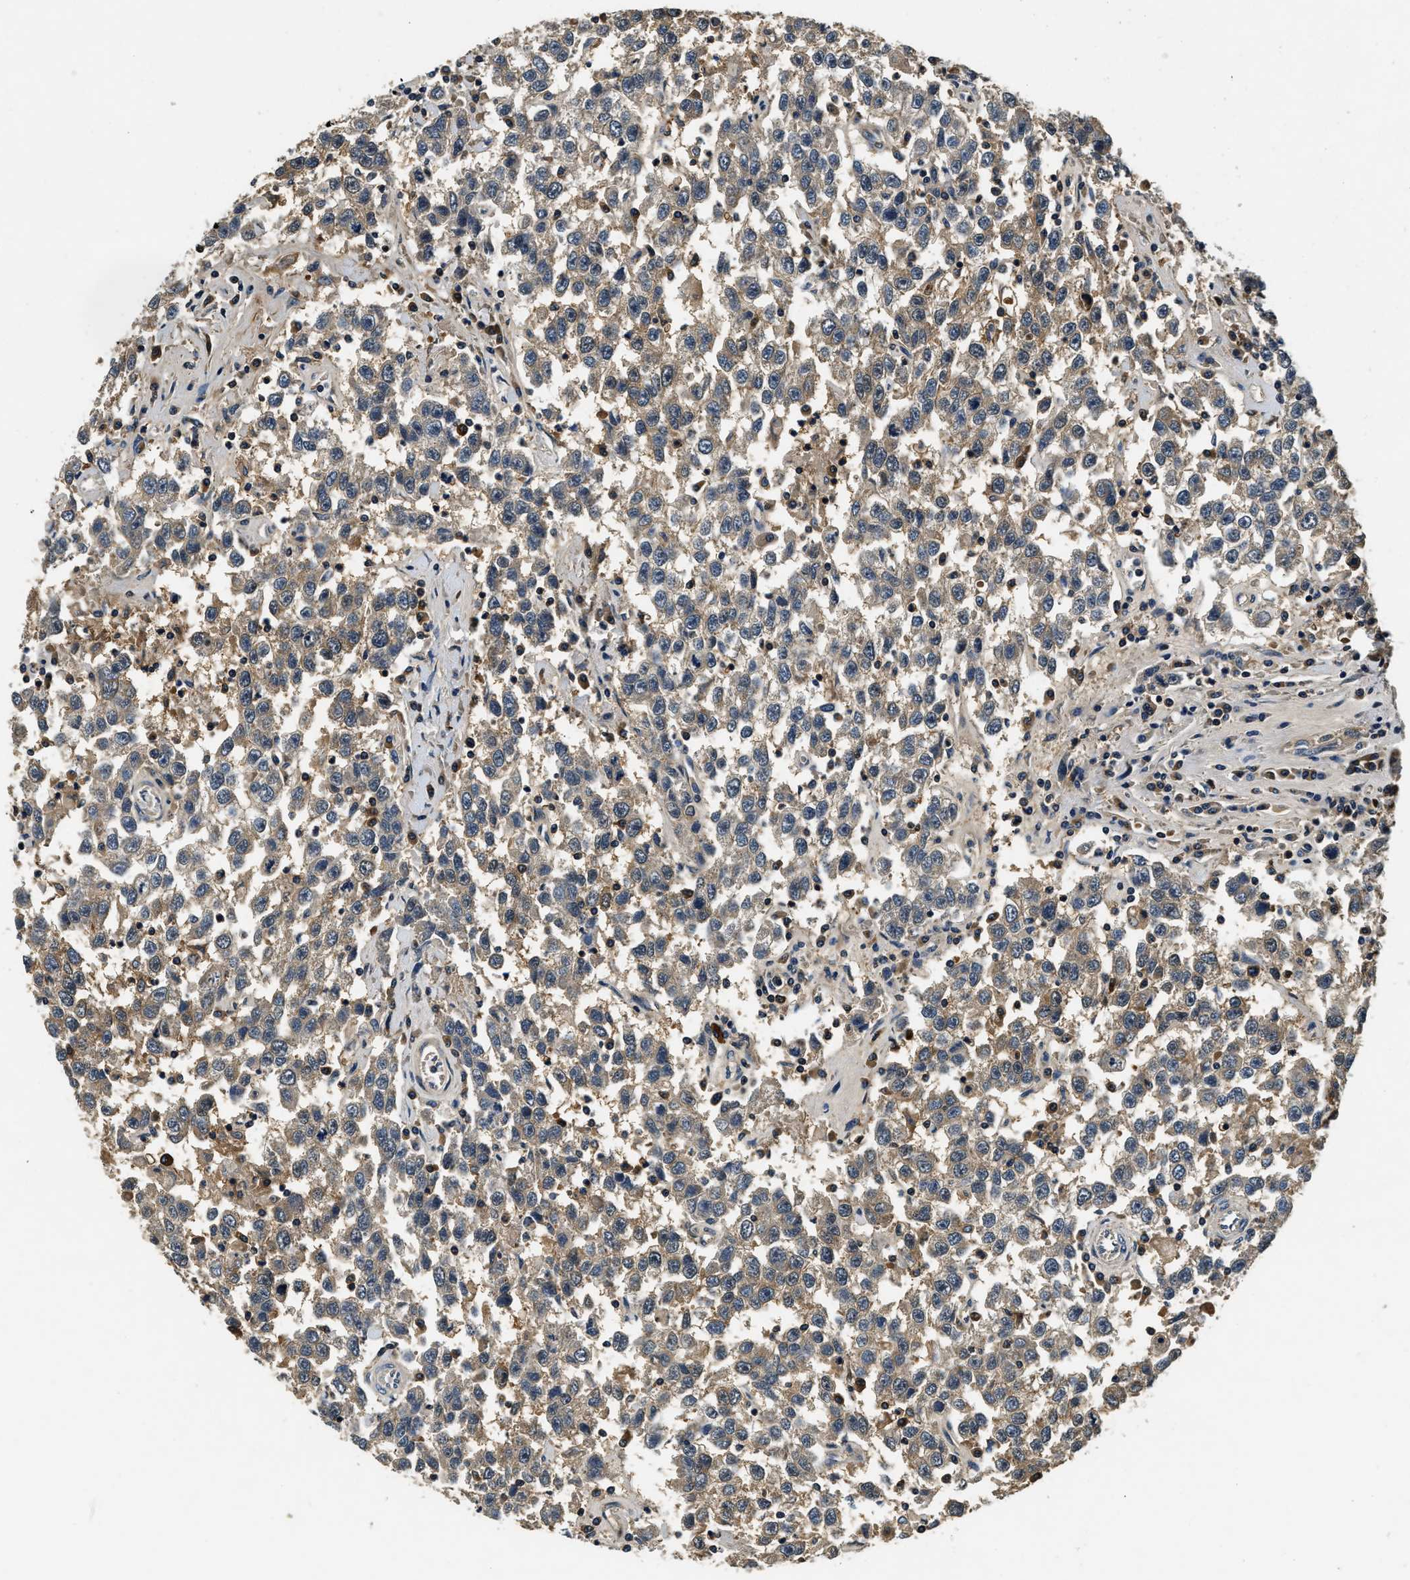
{"staining": {"intensity": "moderate", "quantity": "25%-75%", "location": "cytoplasmic/membranous"}, "tissue": "testis cancer", "cell_type": "Tumor cells", "image_type": "cancer", "snomed": [{"axis": "morphology", "description": "Seminoma, NOS"}, {"axis": "topography", "description": "Testis"}], "caption": "A brown stain shows moderate cytoplasmic/membranous positivity of a protein in human testis cancer (seminoma) tumor cells.", "gene": "RESF1", "patient": {"sex": "male", "age": 41}}